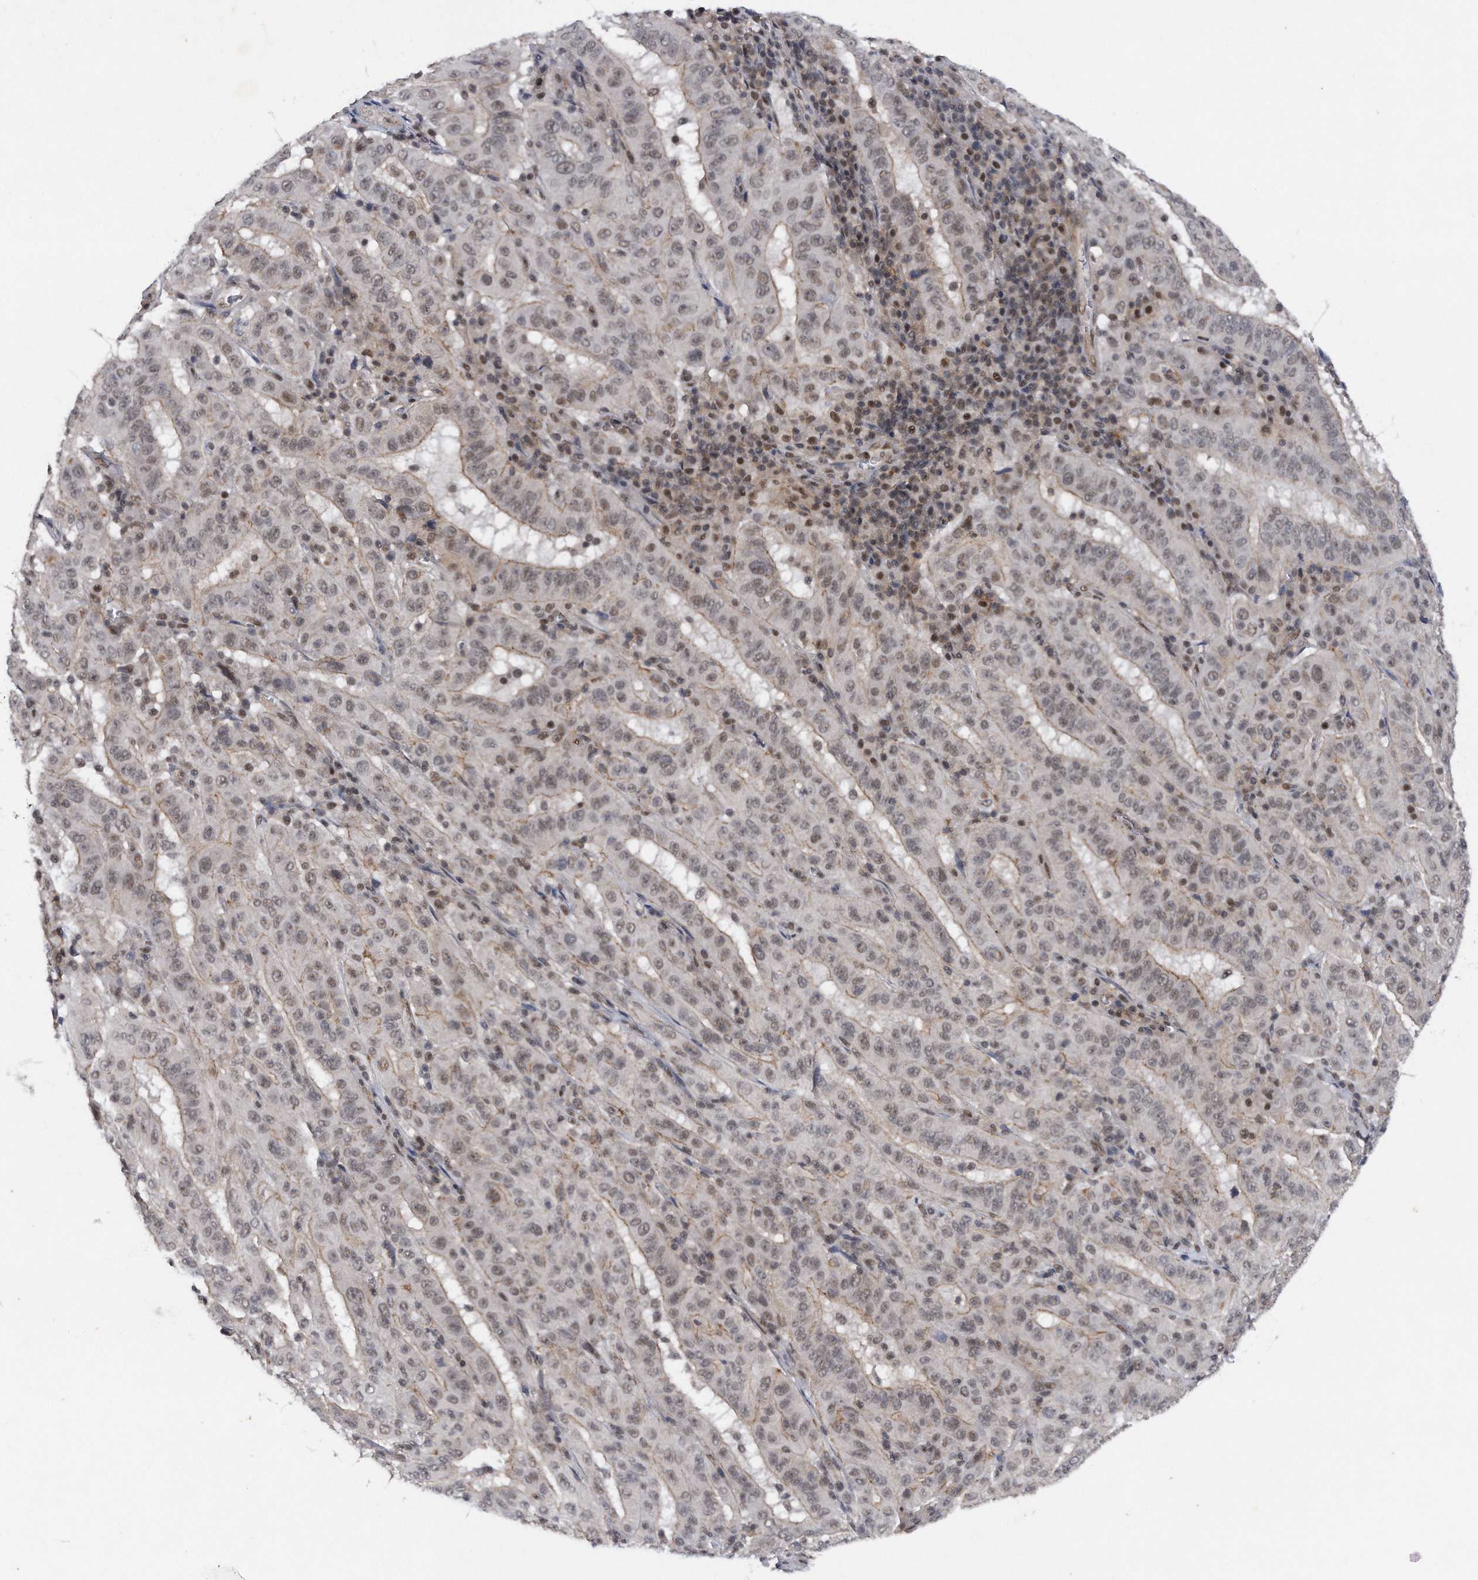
{"staining": {"intensity": "weak", "quantity": ">75%", "location": "cytoplasmic/membranous,nuclear"}, "tissue": "pancreatic cancer", "cell_type": "Tumor cells", "image_type": "cancer", "snomed": [{"axis": "morphology", "description": "Adenocarcinoma, NOS"}, {"axis": "topography", "description": "Pancreas"}], "caption": "Pancreatic cancer (adenocarcinoma) stained with immunohistochemistry reveals weak cytoplasmic/membranous and nuclear positivity in about >75% of tumor cells.", "gene": "VIRMA", "patient": {"sex": "male", "age": 63}}